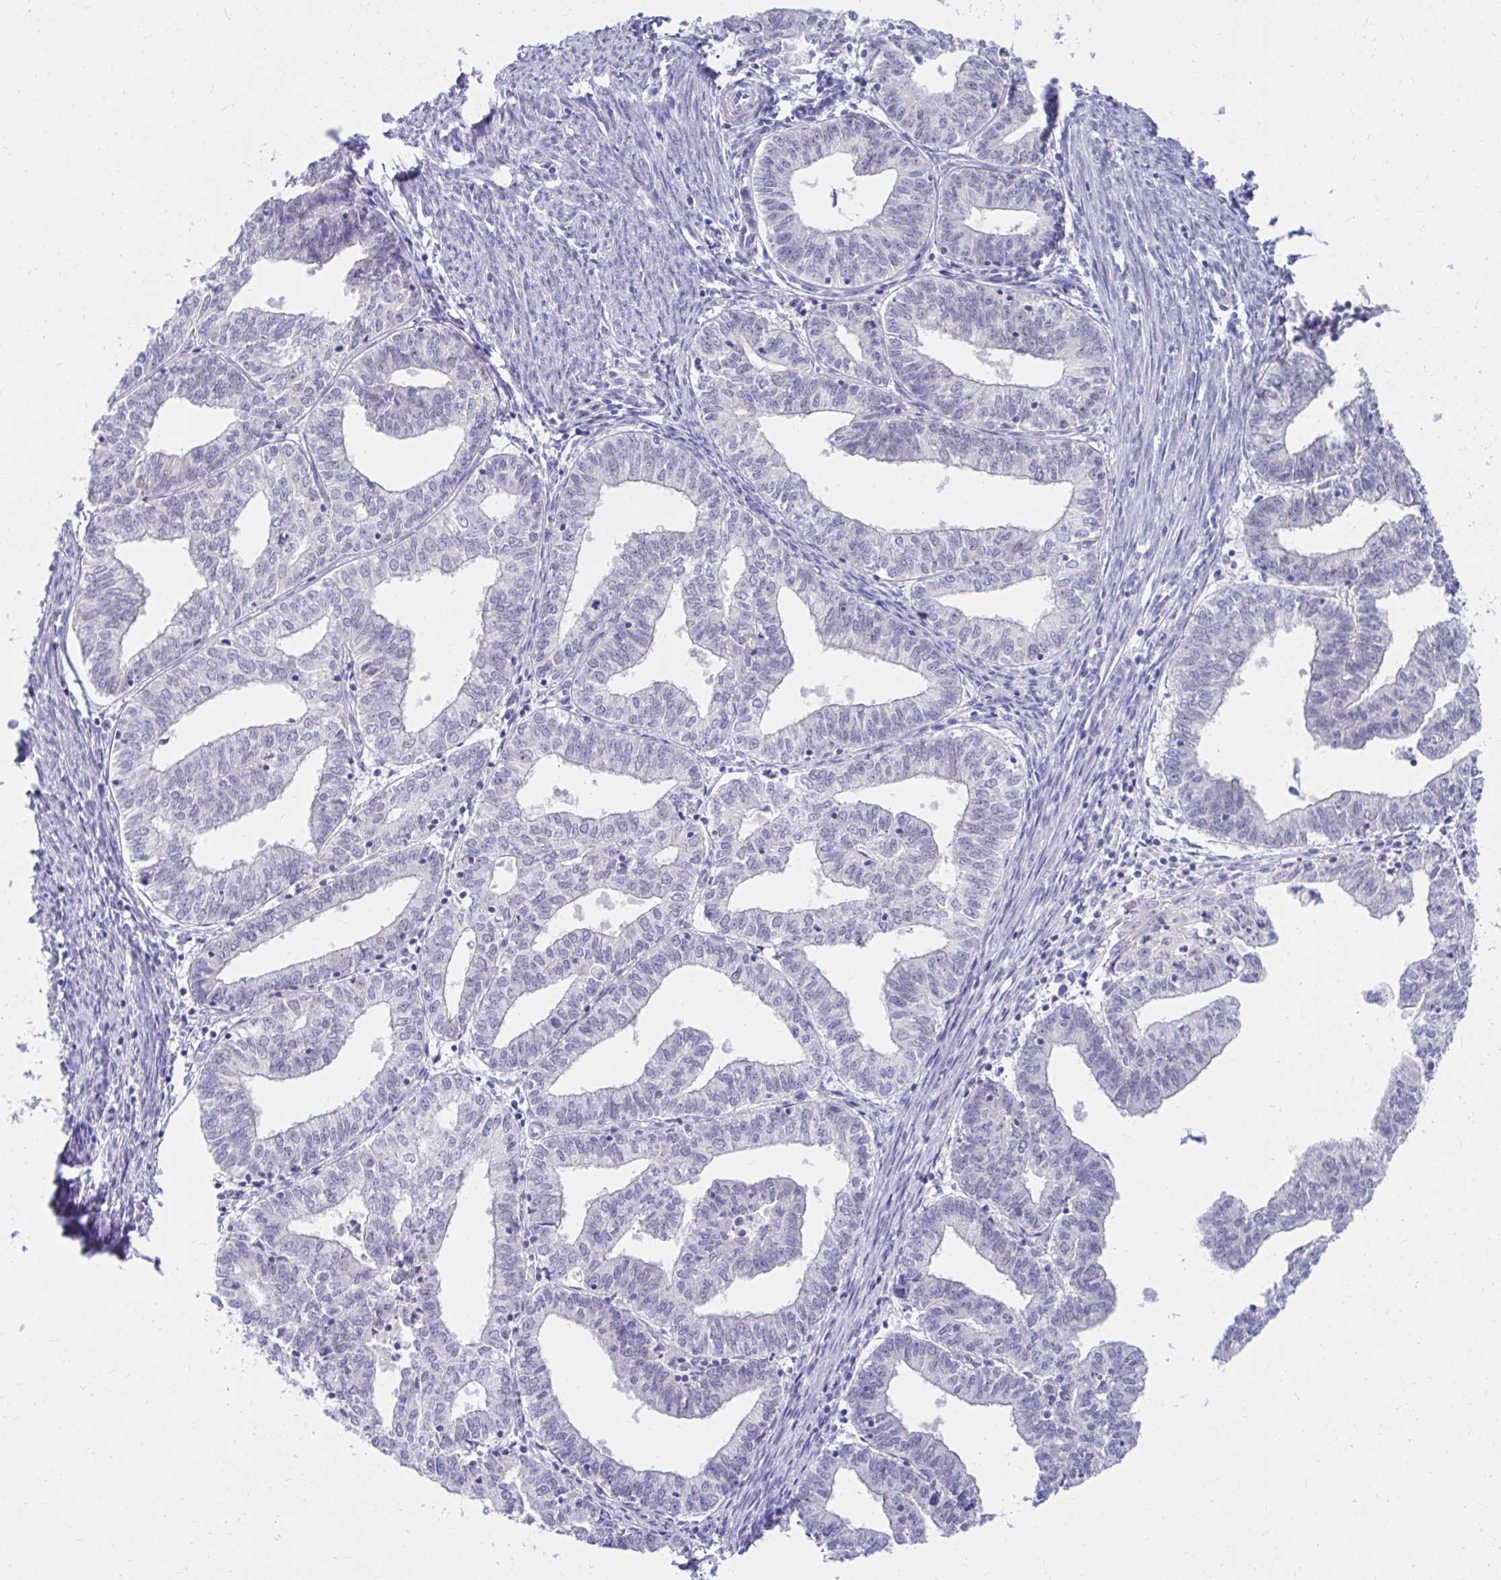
{"staining": {"intensity": "negative", "quantity": "none", "location": "none"}, "tissue": "endometrial cancer", "cell_type": "Tumor cells", "image_type": "cancer", "snomed": [{"axis": "morphology", "description": "Adenocarcinoma, NOS"}, {"axis": "topography", "description": "Endometrium"}], "caption": "Endometrial cancer (adenocarcinoma) was stained to show a protein in brown. There is no significant staining in tumor cells.", "gene": "C19orf81", "patient": {"sex": "female", "age": 61}}